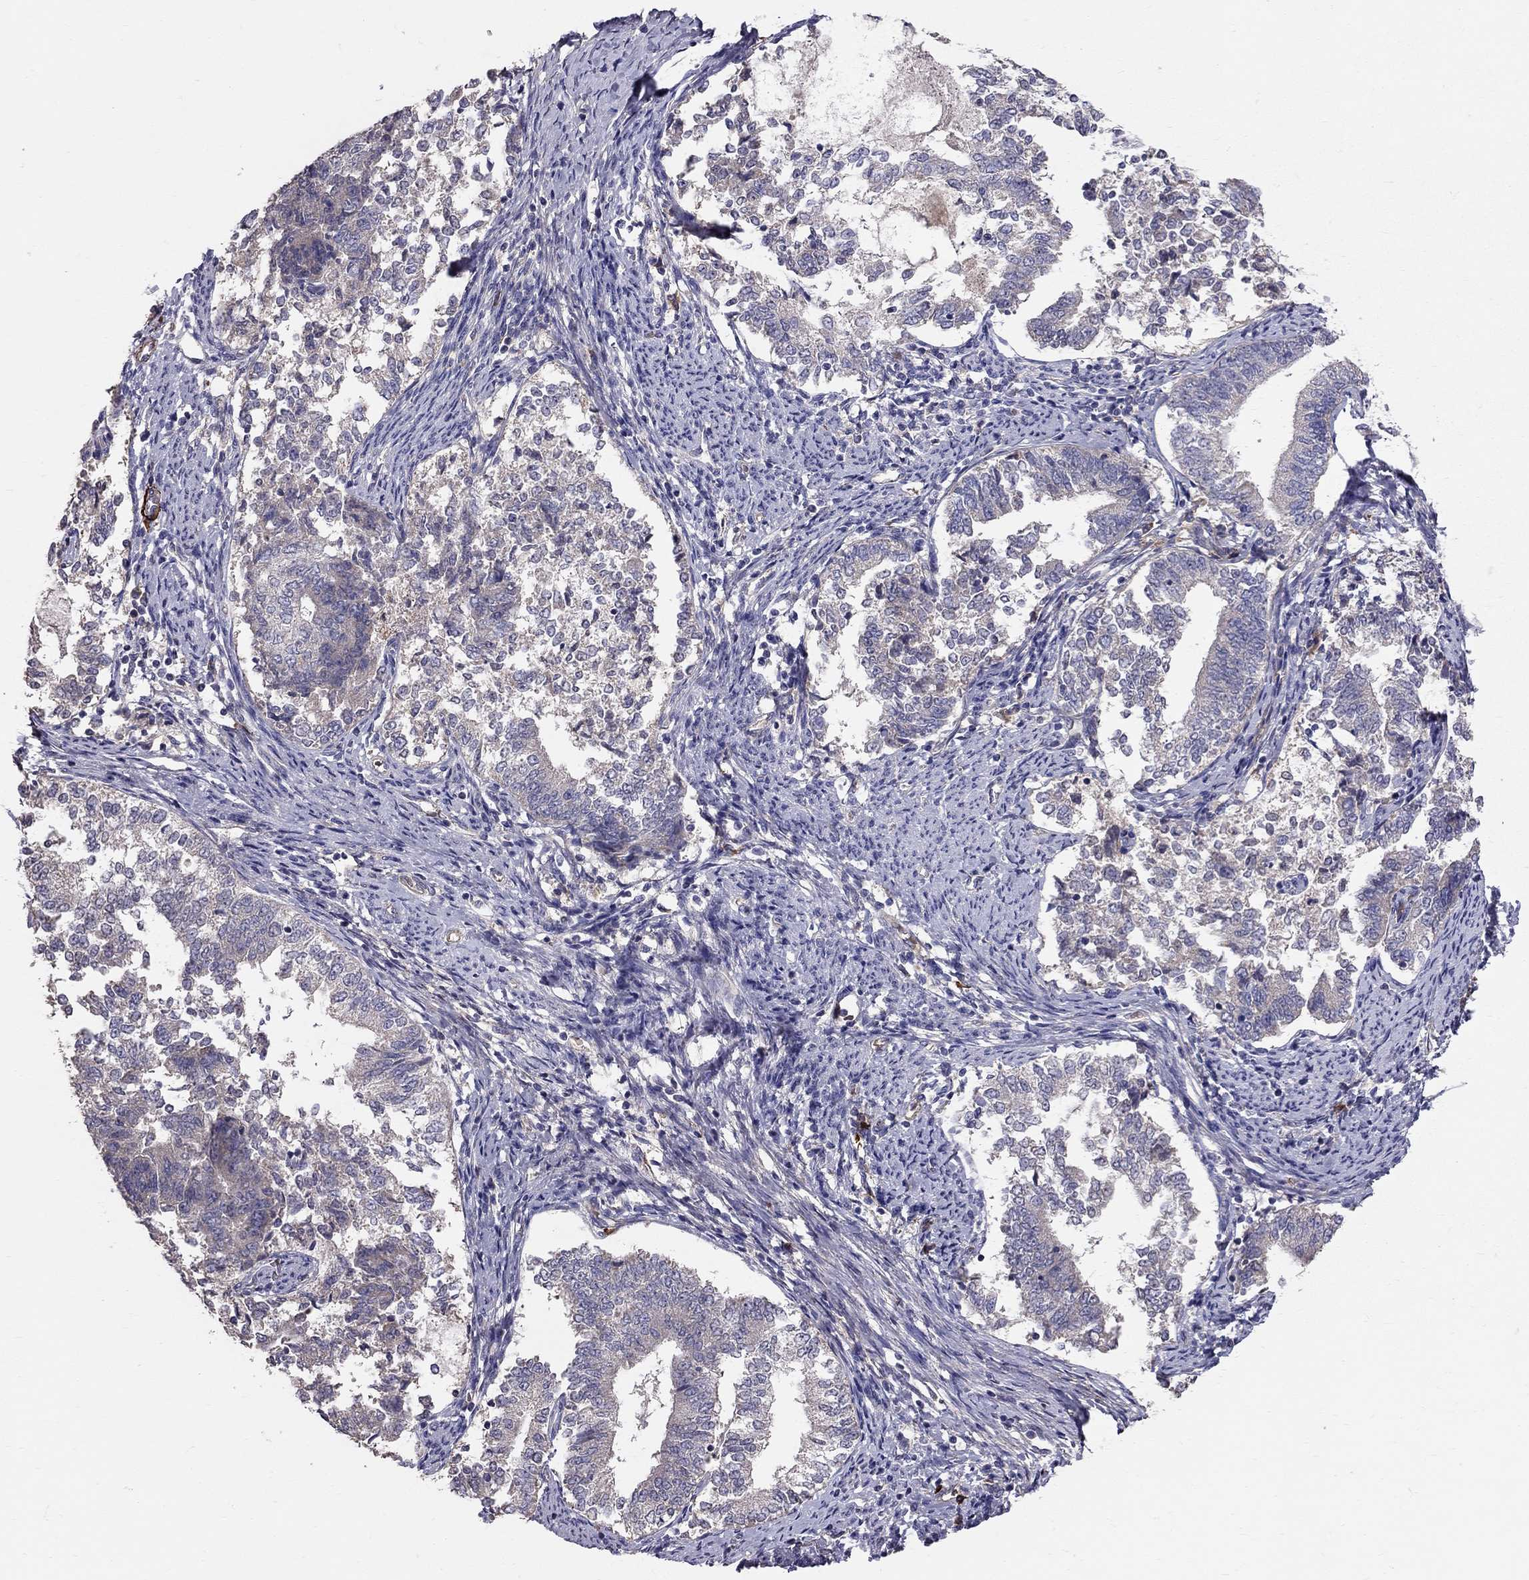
{"staining": {"intensity": "negative", "quantity": "none", "location": "none"}, "tissue": "endometrial cancer", "cell_type": "Tumor cells", "image_type": "cancer", "snomed": [{"axis": "morphology", "description": "Adenocarcinoma, NOS"}, {"axis": "topography", "description": "Endometrium"}], "caption": "High magnification brightfield microscopy of endometrial adenocarcinoma stained with DAB (brown) and counterstained with hematoxylin (blue): tumor cells show no significant positivity.", "gene": "PIK3CG", "patient": {"sex": "female", "age": 65}}